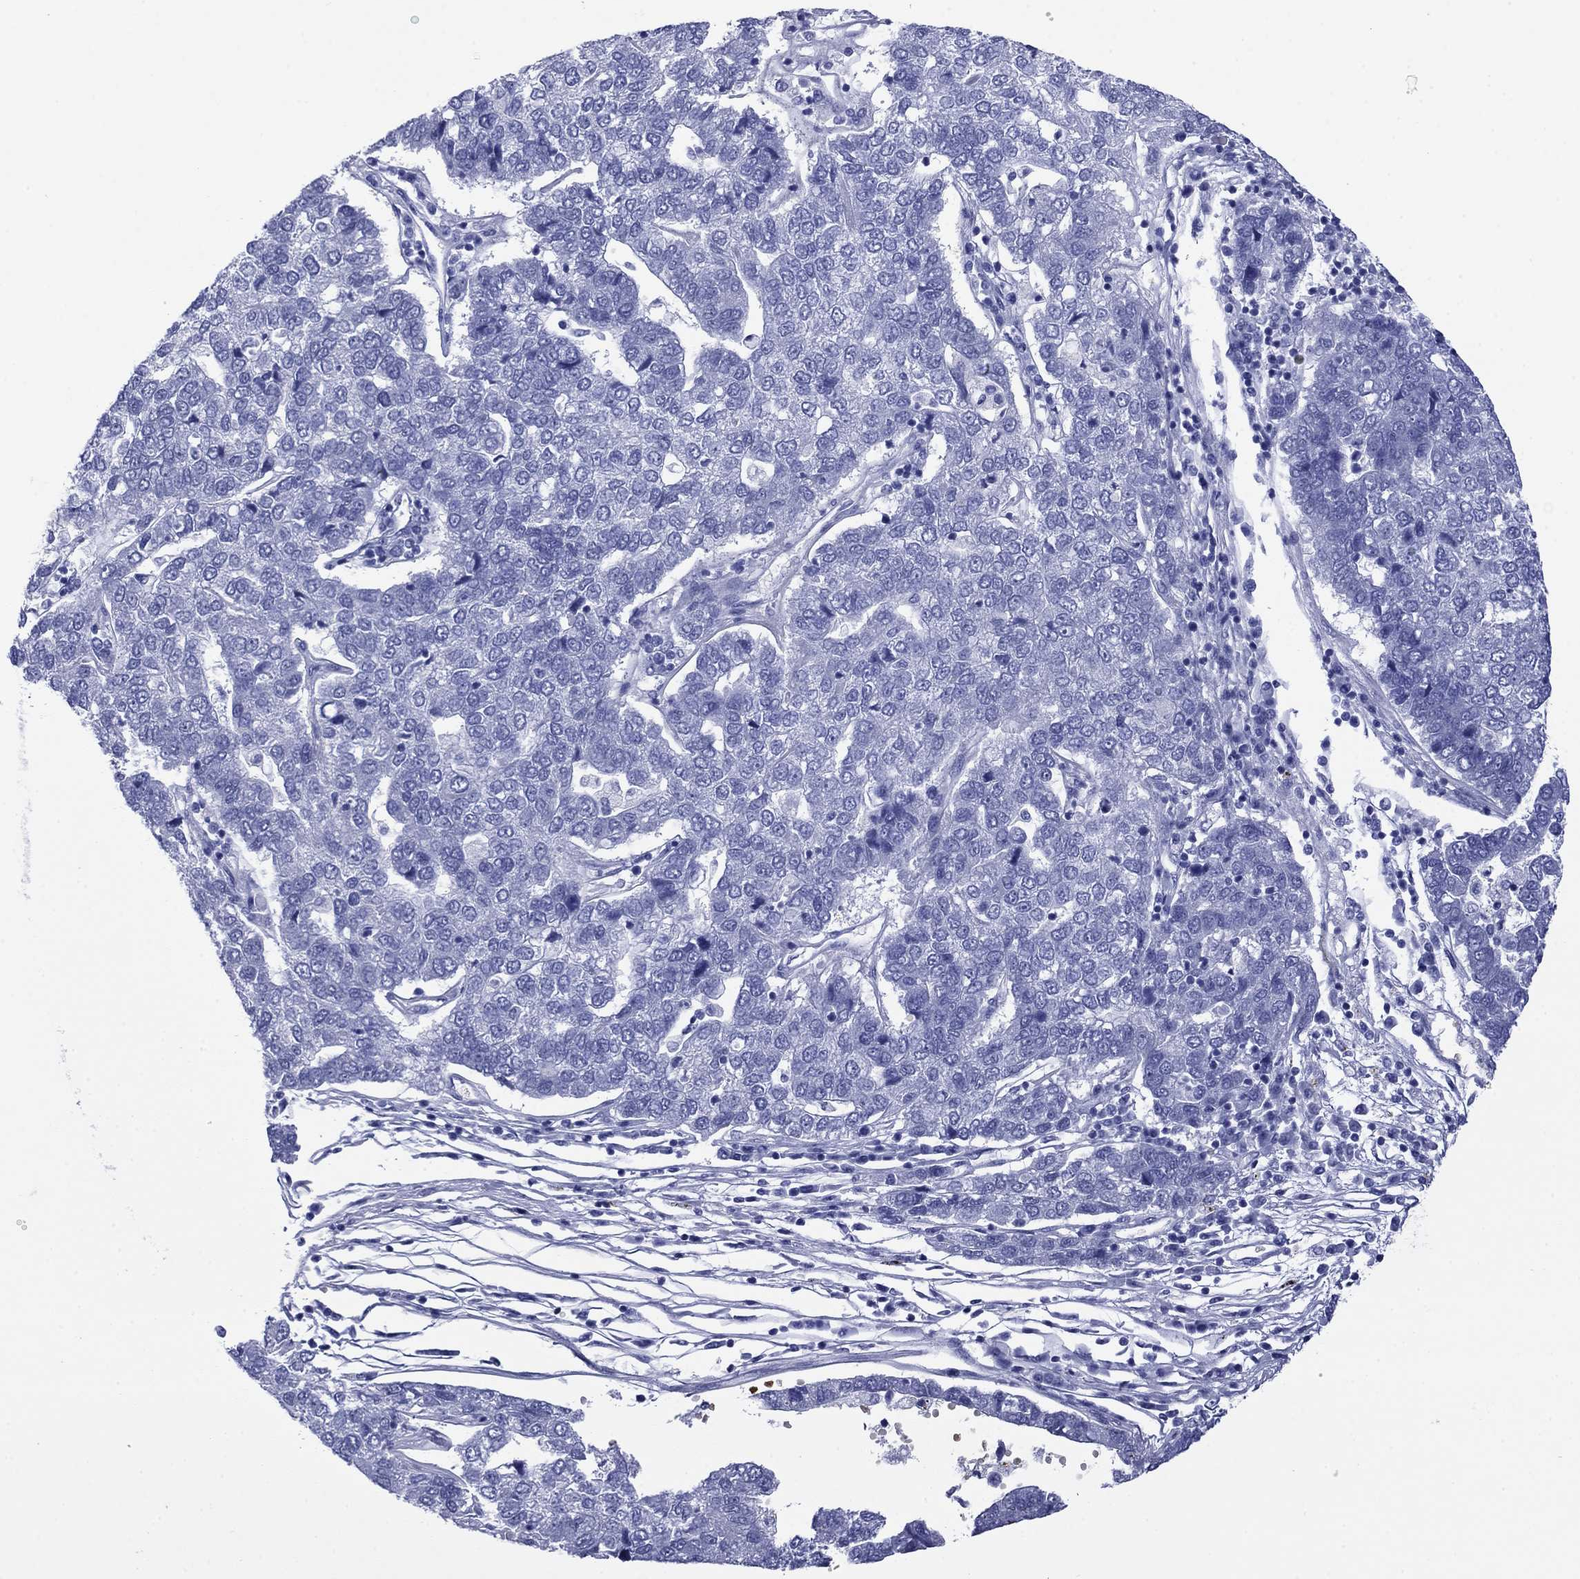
{"staining": {"intensity": "negative", "quantity": "none", "location": "none"}, "tissue": "pancreatic cancer", "cell_type": "Tumor cells", "image_type": "cancer", "snomed": [{"axis": "morphology", "description": "Adenocarcinoma, NOS"}, {"axis": "topography", "description": "Pancreas"}], "caption": "The micrograph shows no staining of tumor cells in pancreatic cancer (adenocarcinoma). The staining is performed using DAB brown chromogen with nuclei counter-stained in using hematoxylin.", "gene": "ROM1", "patient": {"sex": "female", "age": 61}}